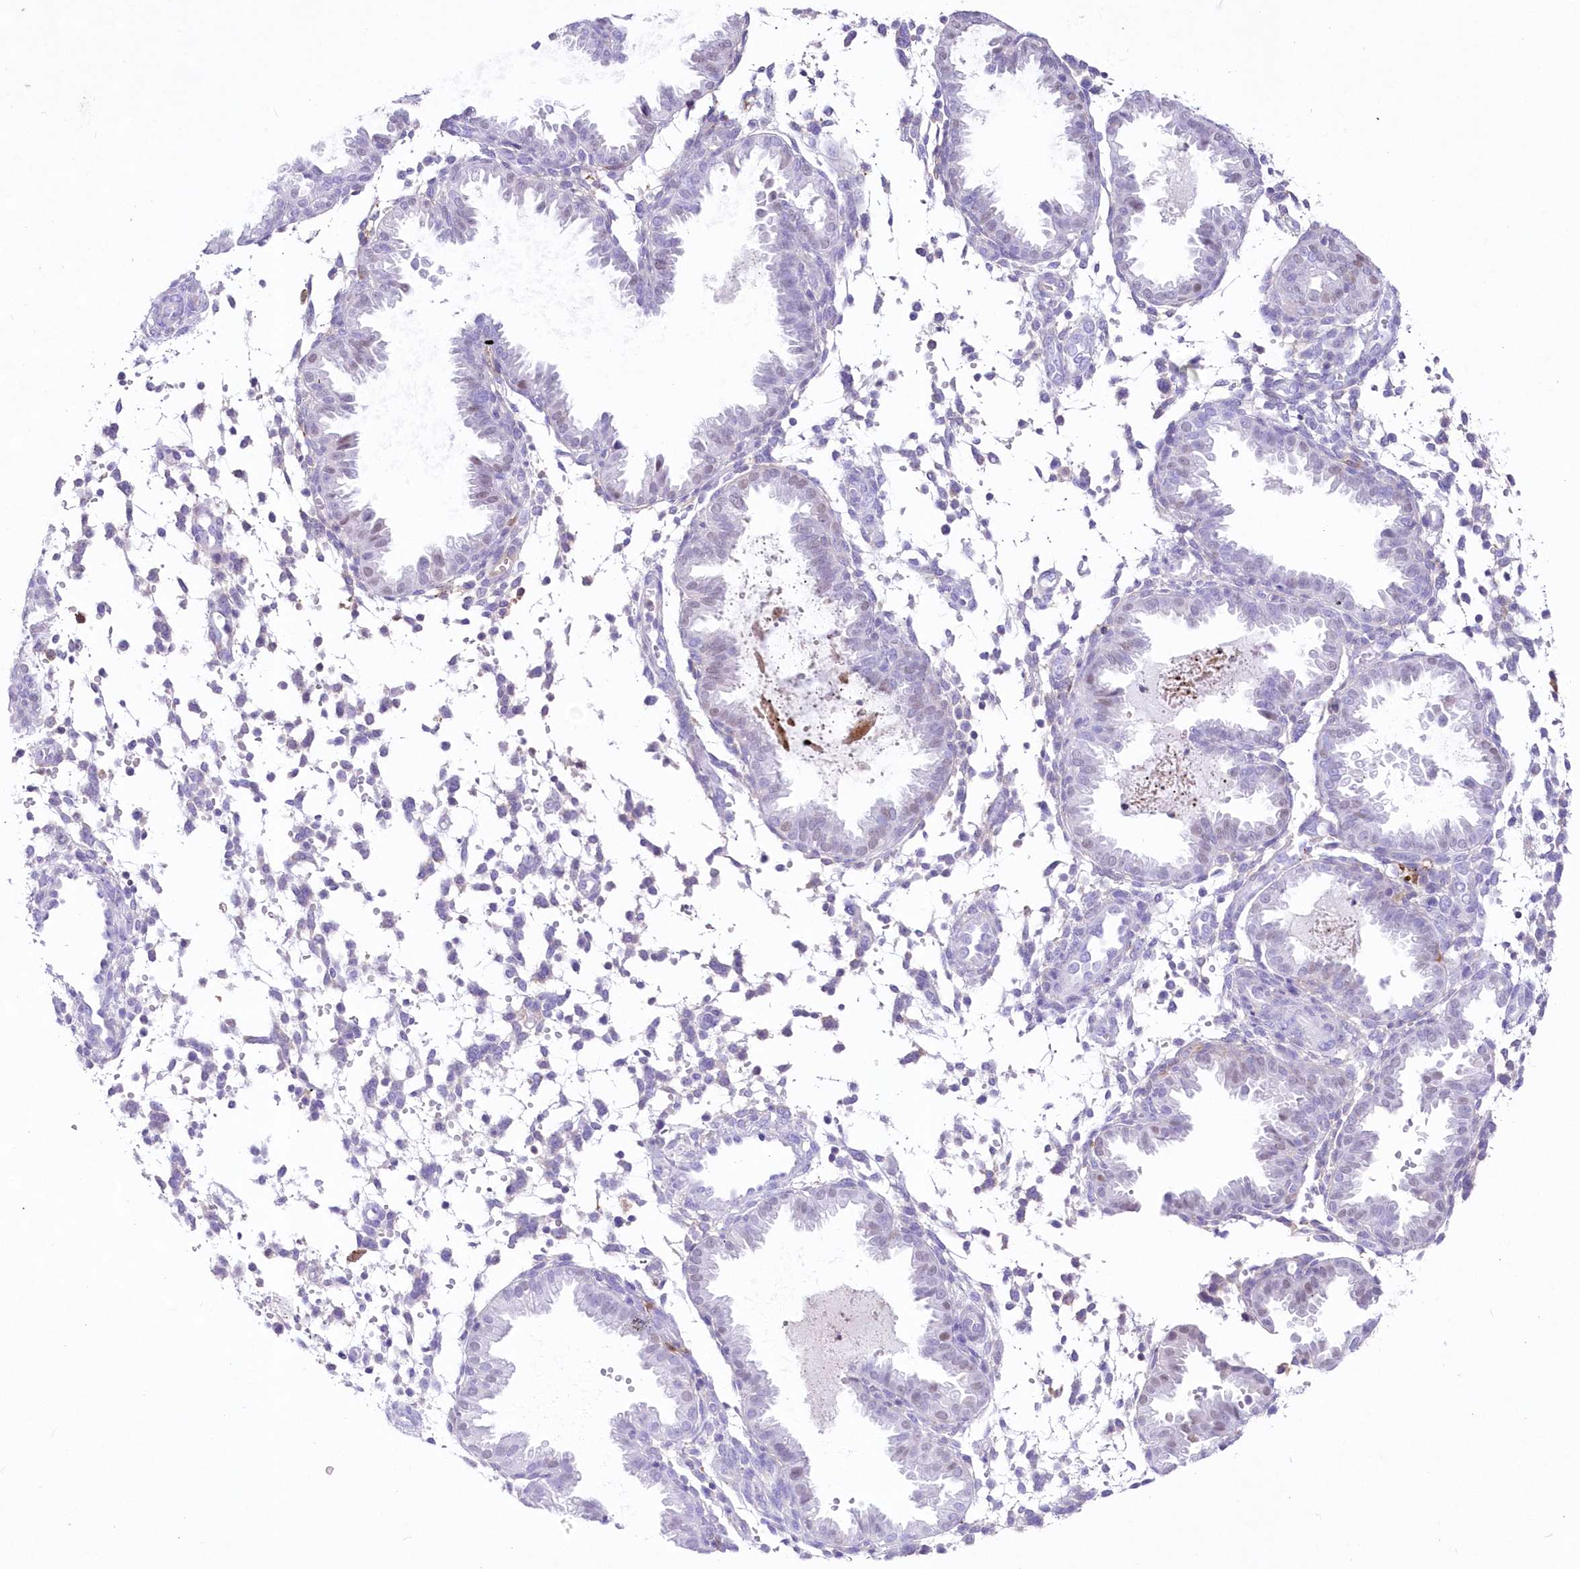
{"staining": {"intensity": "weak", "quantity": "<25%", "location": "cytoplasmic/membranous"}, "tissue": "endometrium", "cell_type": "Cells in endometrial stroma", "image_type": "normal", "snomed": [{"axis": "morphology", "description": "Normal tissue, NOS"}, {"axis": "topography", "description": "Endometrium"}], "caption": "An IHC photomicrograph of benign endometrium is shown. There is no staining in cells in endometrial stroma of endometrium.", "gene": "DNAJC19", "patient": {"sex": "female", "age": 33}}